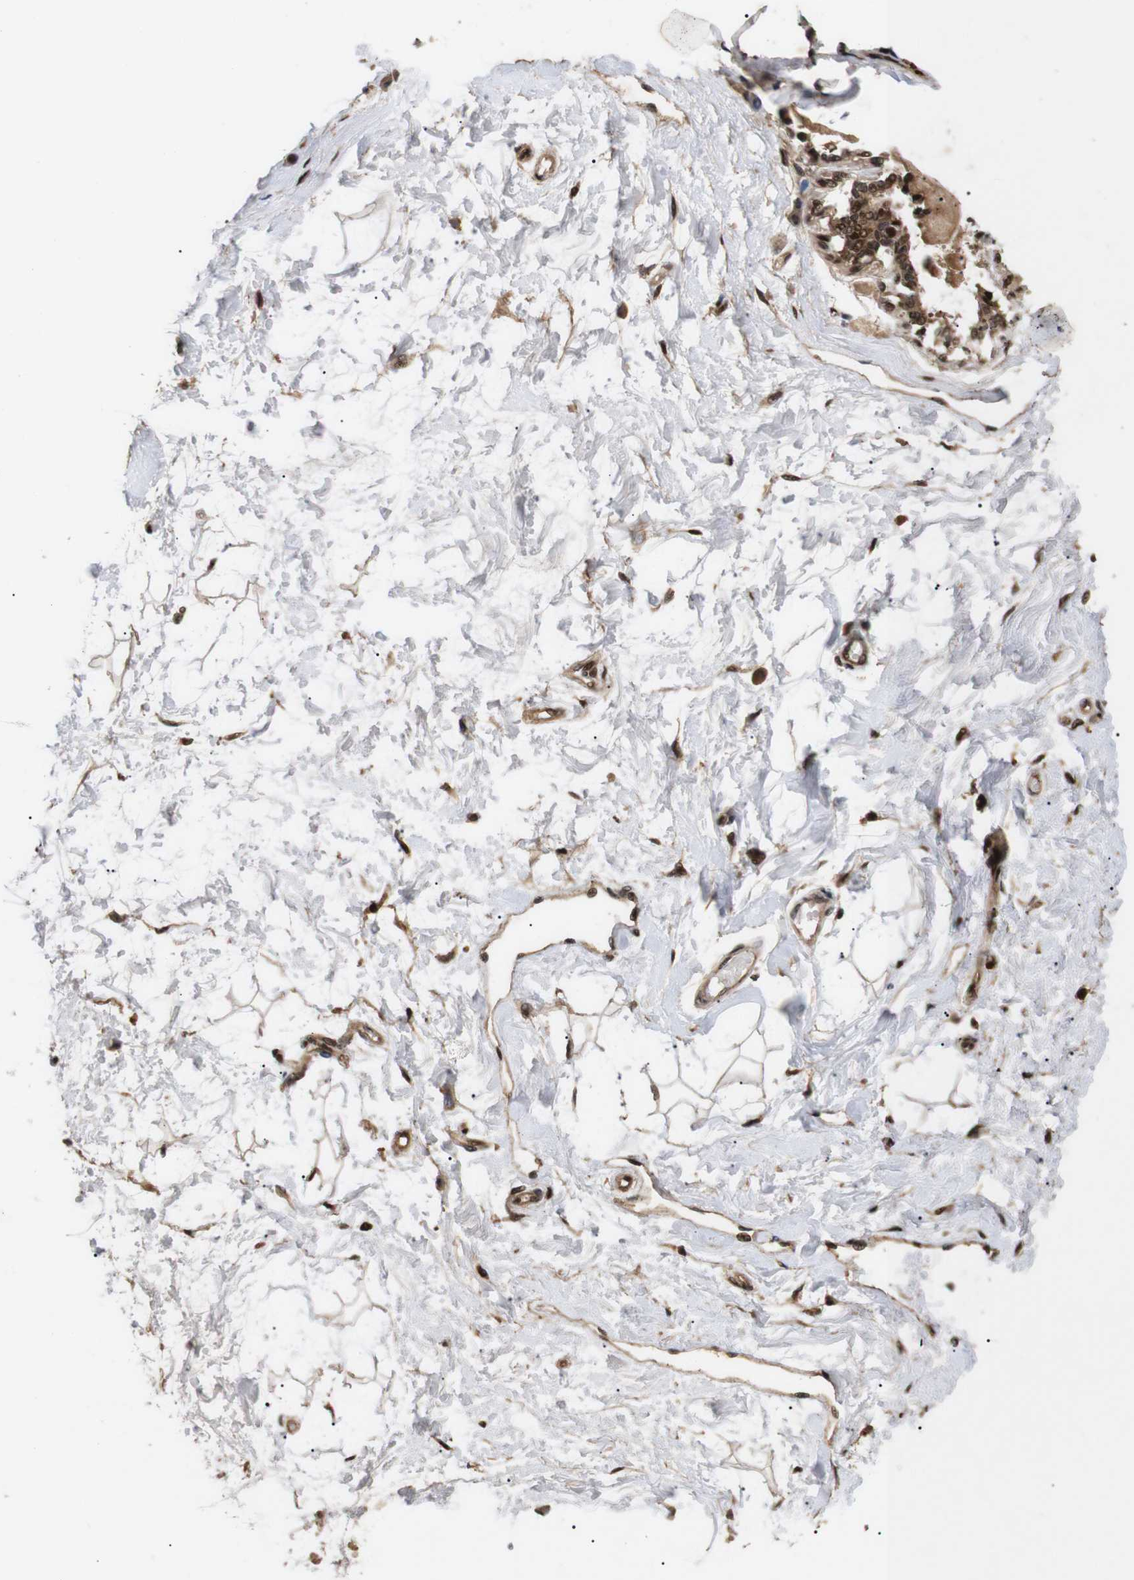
{"staining": {"intensity": "strong", "quantity": ">75%", "location": "nuclear"}, "tissue": "breast", "cell_type": "Adipocytes", "image_type": "normal", "snomed": [{"axis": "morphology", "description": "Normal tissue, NOS"}, {"axis": "topography", "description": "Breast"}], "caption": "Strong nuclear expression for a protein is seen in approximately >75% of adipocytes of unremarkable breast using IHC.", "gene": "KIF23", "patient": {"sex": "female", "age": 45}}